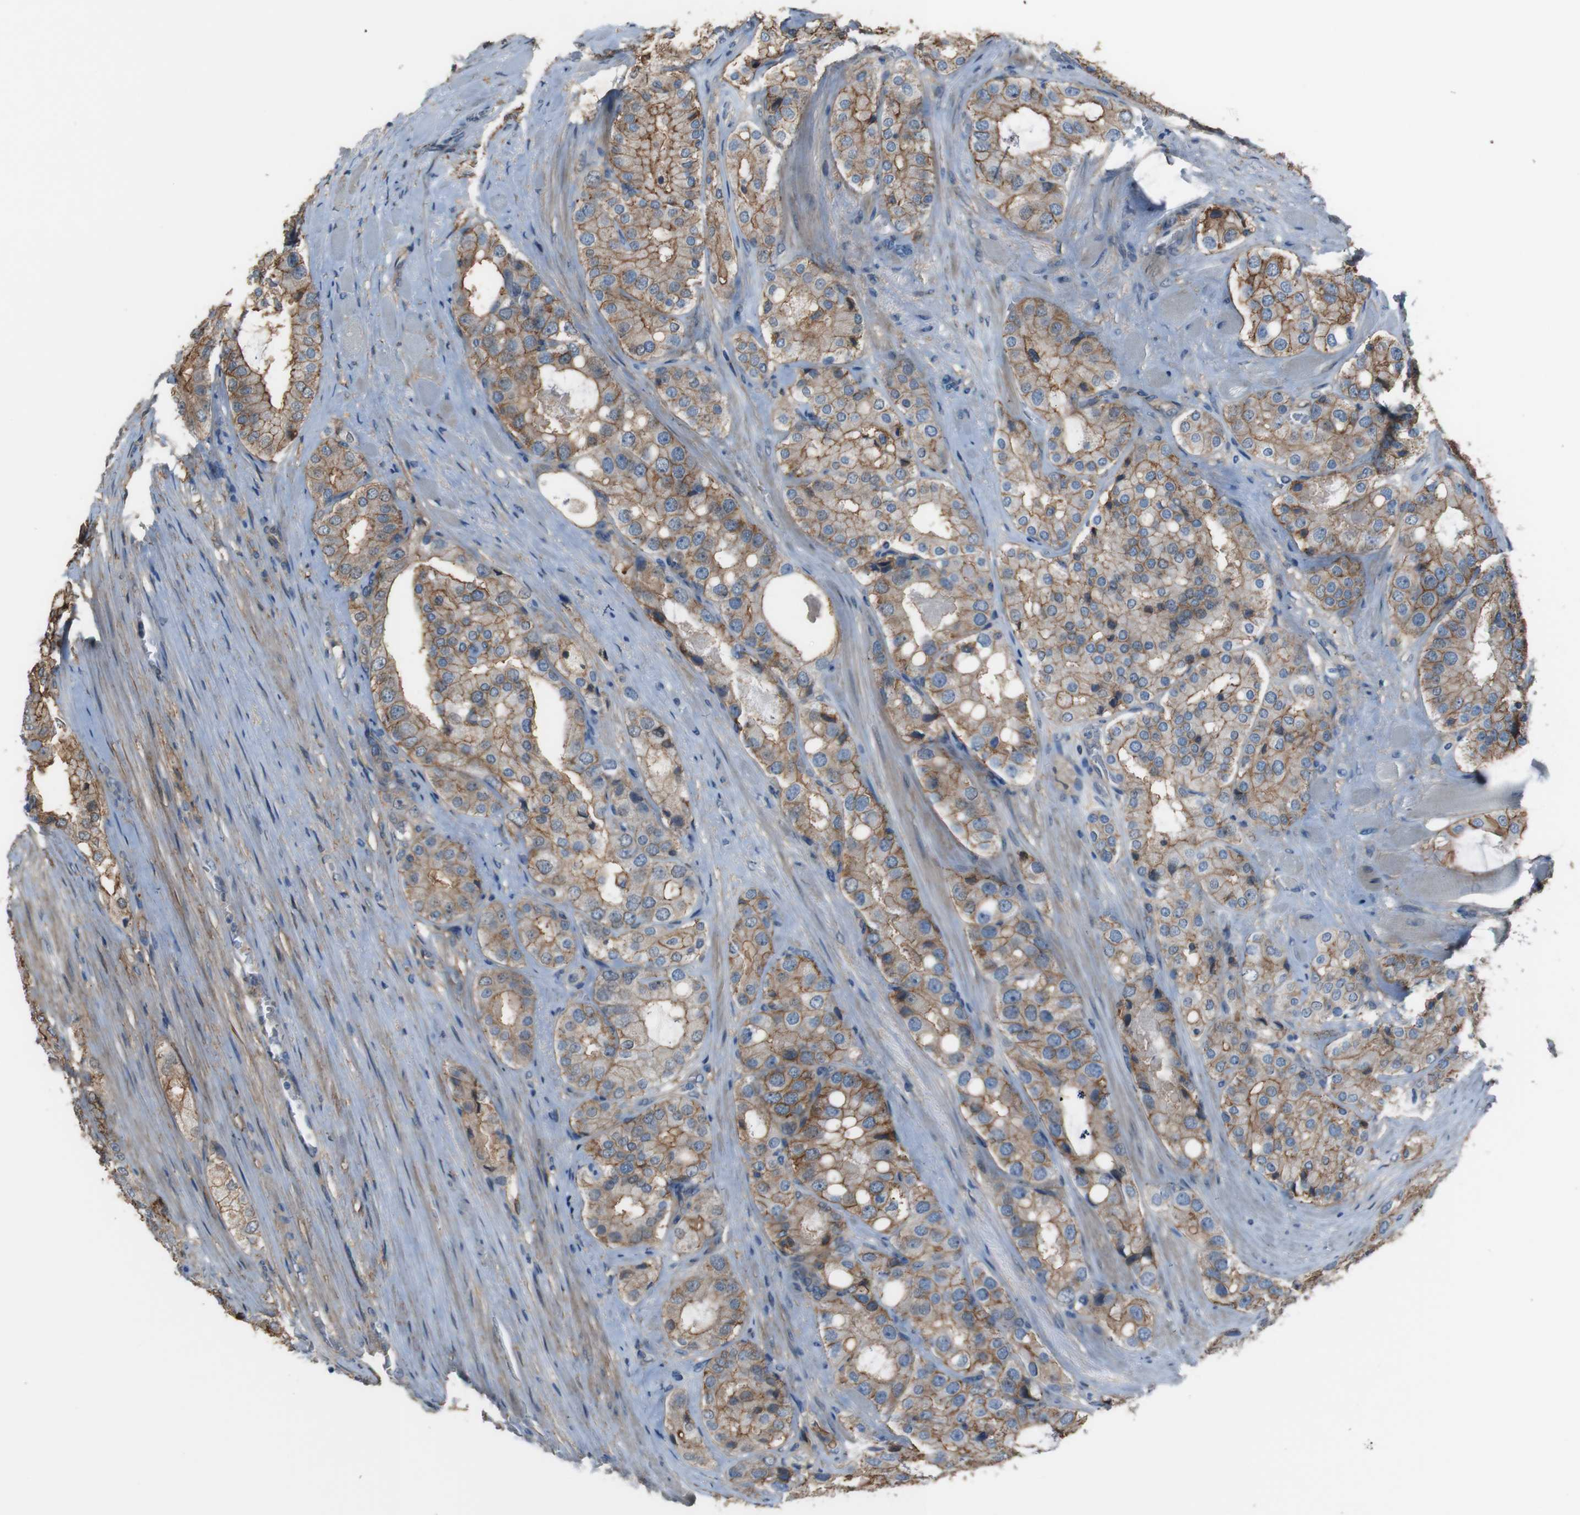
{"staining": {"intensity": "moderate", "quantity": ">75%", "location": "cytoplasmic/membranous"}, "tissue": "prostate cancer", "cell_type": "Tumor cells", "image_type": "cancer", "snomed": [{"axis": "morphology", "description": "Adenocarcinoma, High grade"}, {"axis": "topography", "description": "Prostate"}], "caption": "DAB immunohistochemical staining of human prostate adenocarcinoma (high-grade) shows moderate cytoplasmic/membranous protein positivity in approximately >75% of tumor cells.", "gene": "ATP2B1", "patient": {"sex": "male", "age": 65}}